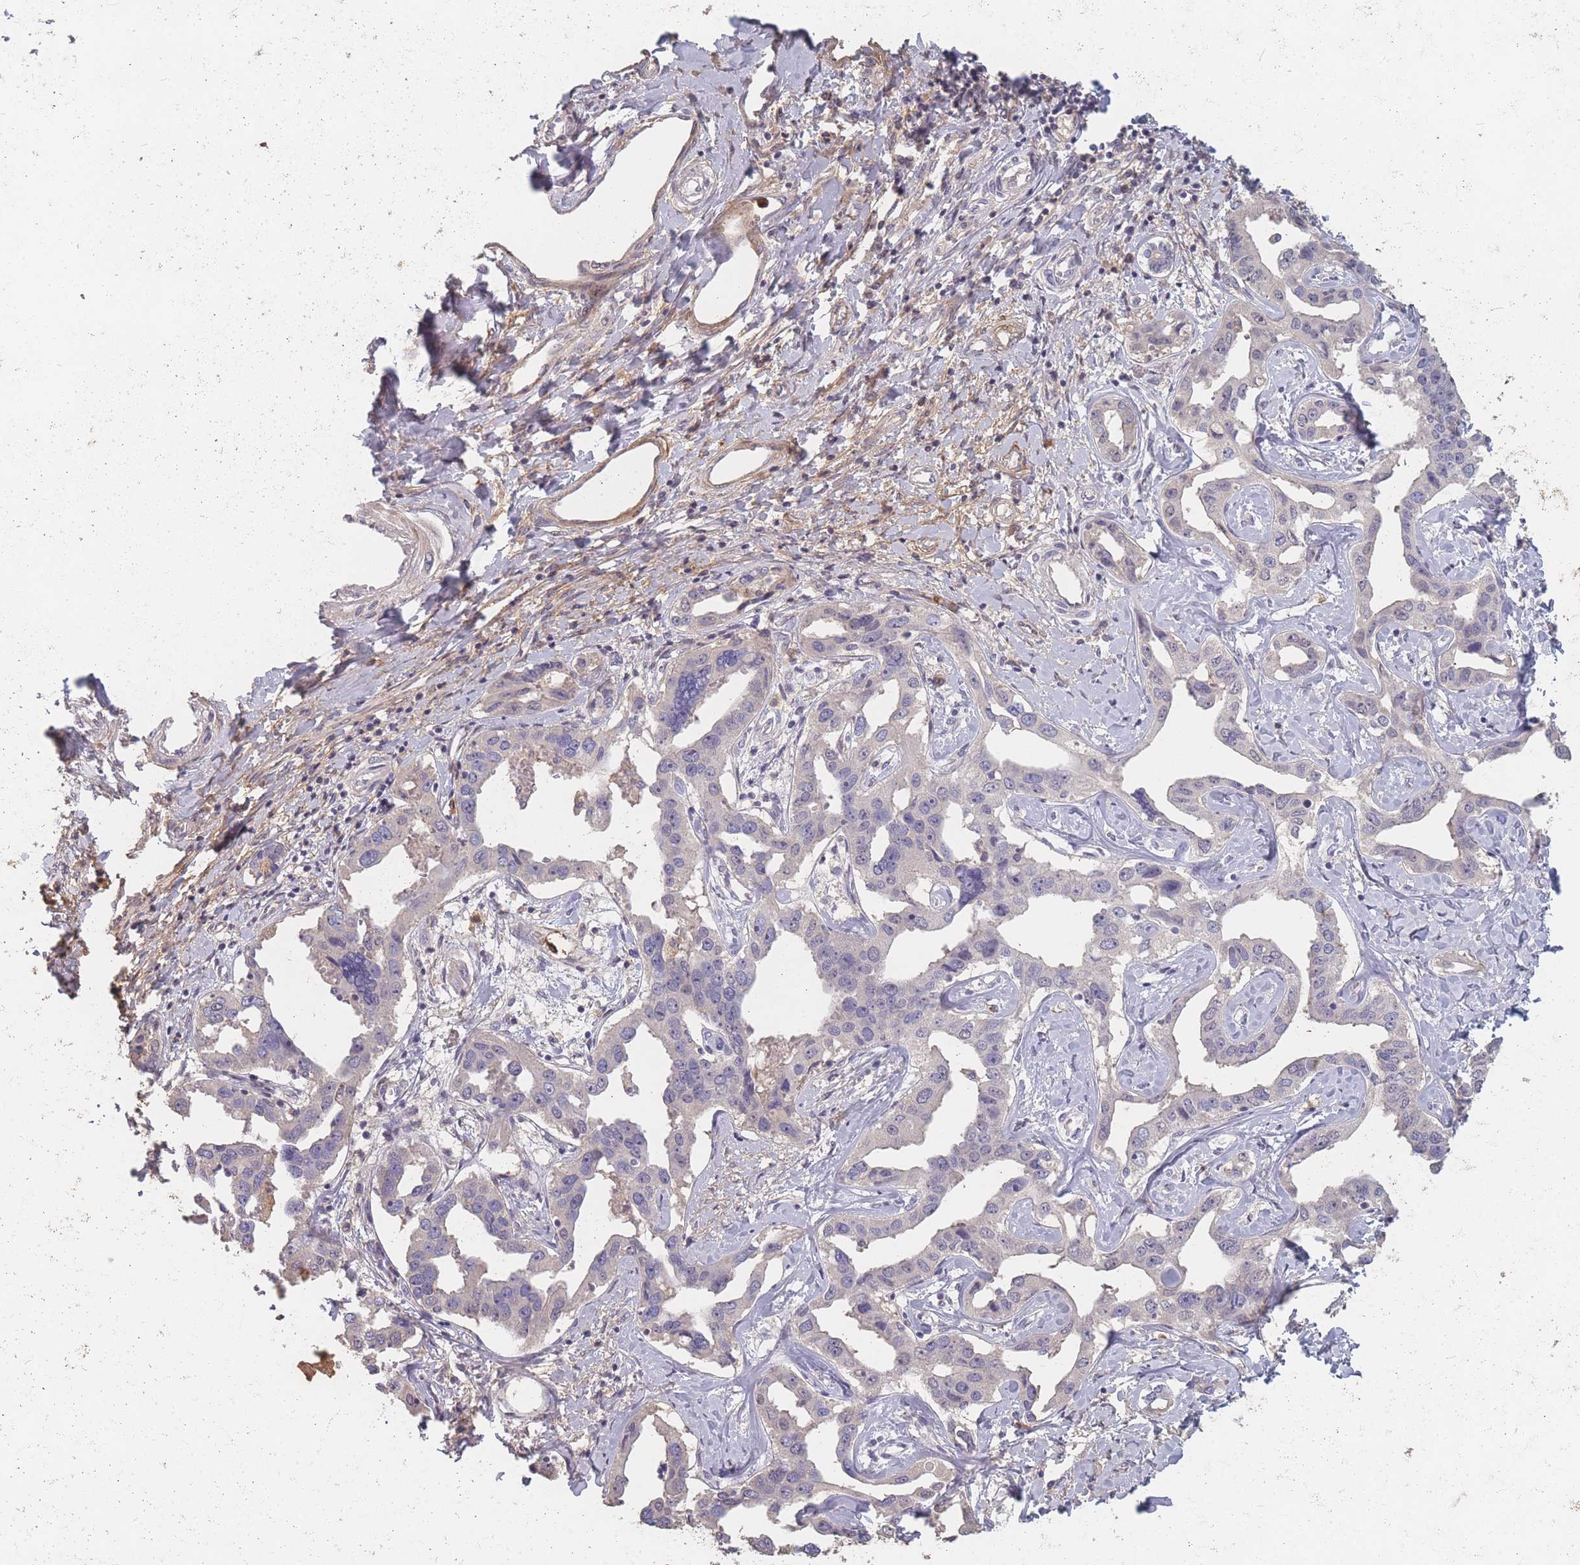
{"staining": {"intensity": "negative", "quantity": "none", "location": "none"}, "tissue": "liver cancer", "cell_type": "Tumor cells", "image_type": "cancer", "snomed": [{"axis": "morphology", "description": "Cholangiocarcinoma"}, {"axis": "topography", "description": "Liver"}], "caption": "Immunohistochemistry photomicrograph of neoplastic tissue: human liver cancer stained with DAB reveals no significant protein expression in tumor cells.", "gene": "BST1", "patient": {"sex": "male", "age": 59}}